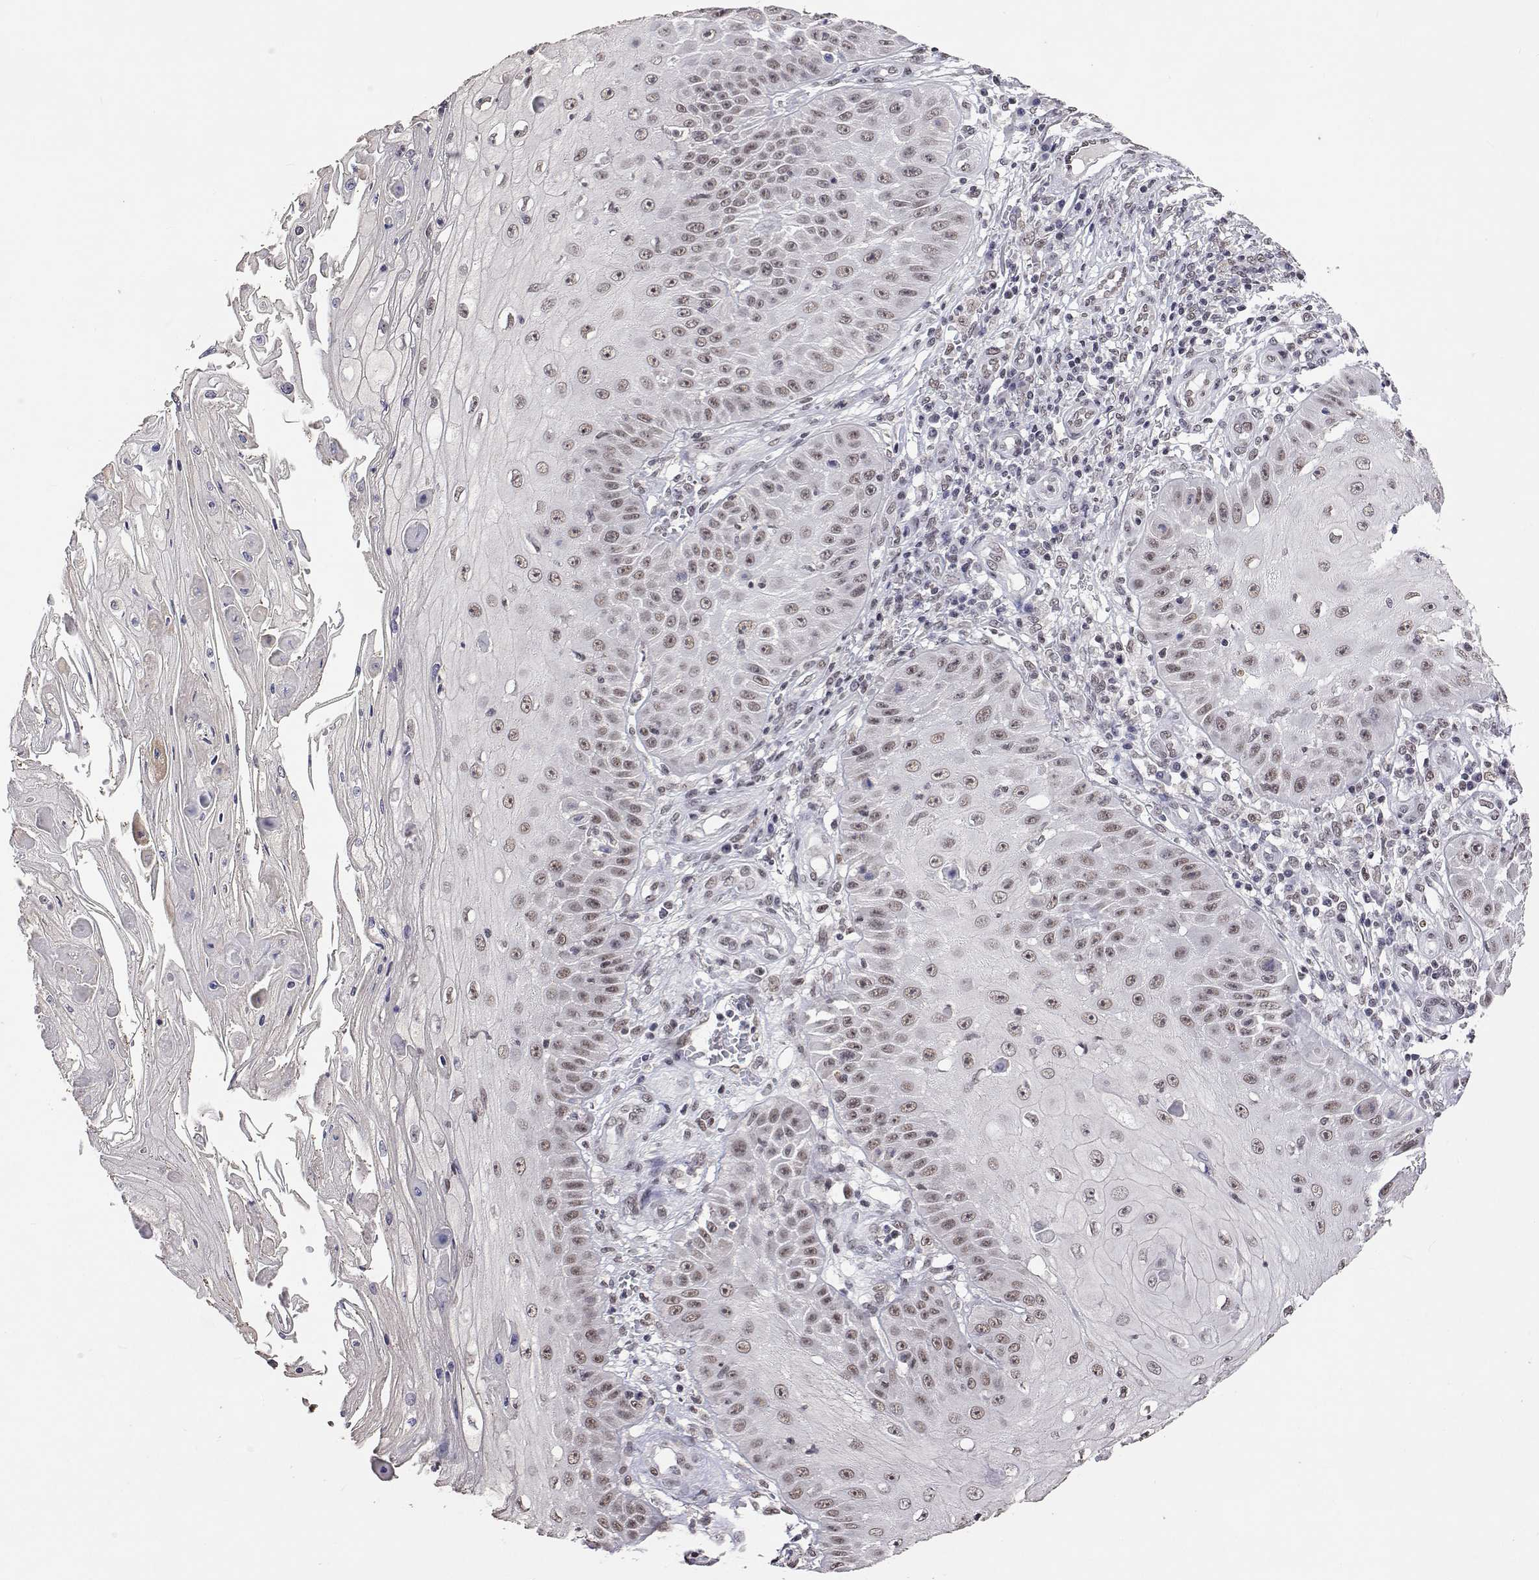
{"staining": {"intensity": "weak", "quantity": ">75%", "location": "nuclear"}, "tissue": "skin cancer", "cell_type": "Tumor cells", "image_type": "cancer", "snomed": [{"axis": "morphology", "description": "Squamous cell carcinoma, NOS"}, {"axis": "topography", "description": "Skin"}], "caption": "This is an image of immunohistochemistry staining of squamous cell carcinoma (skin), which shows weak expression in the nuclear of tumor cells.", "gene": "HNRNPA0", "patient": {"sex": "male", "age": 70}}